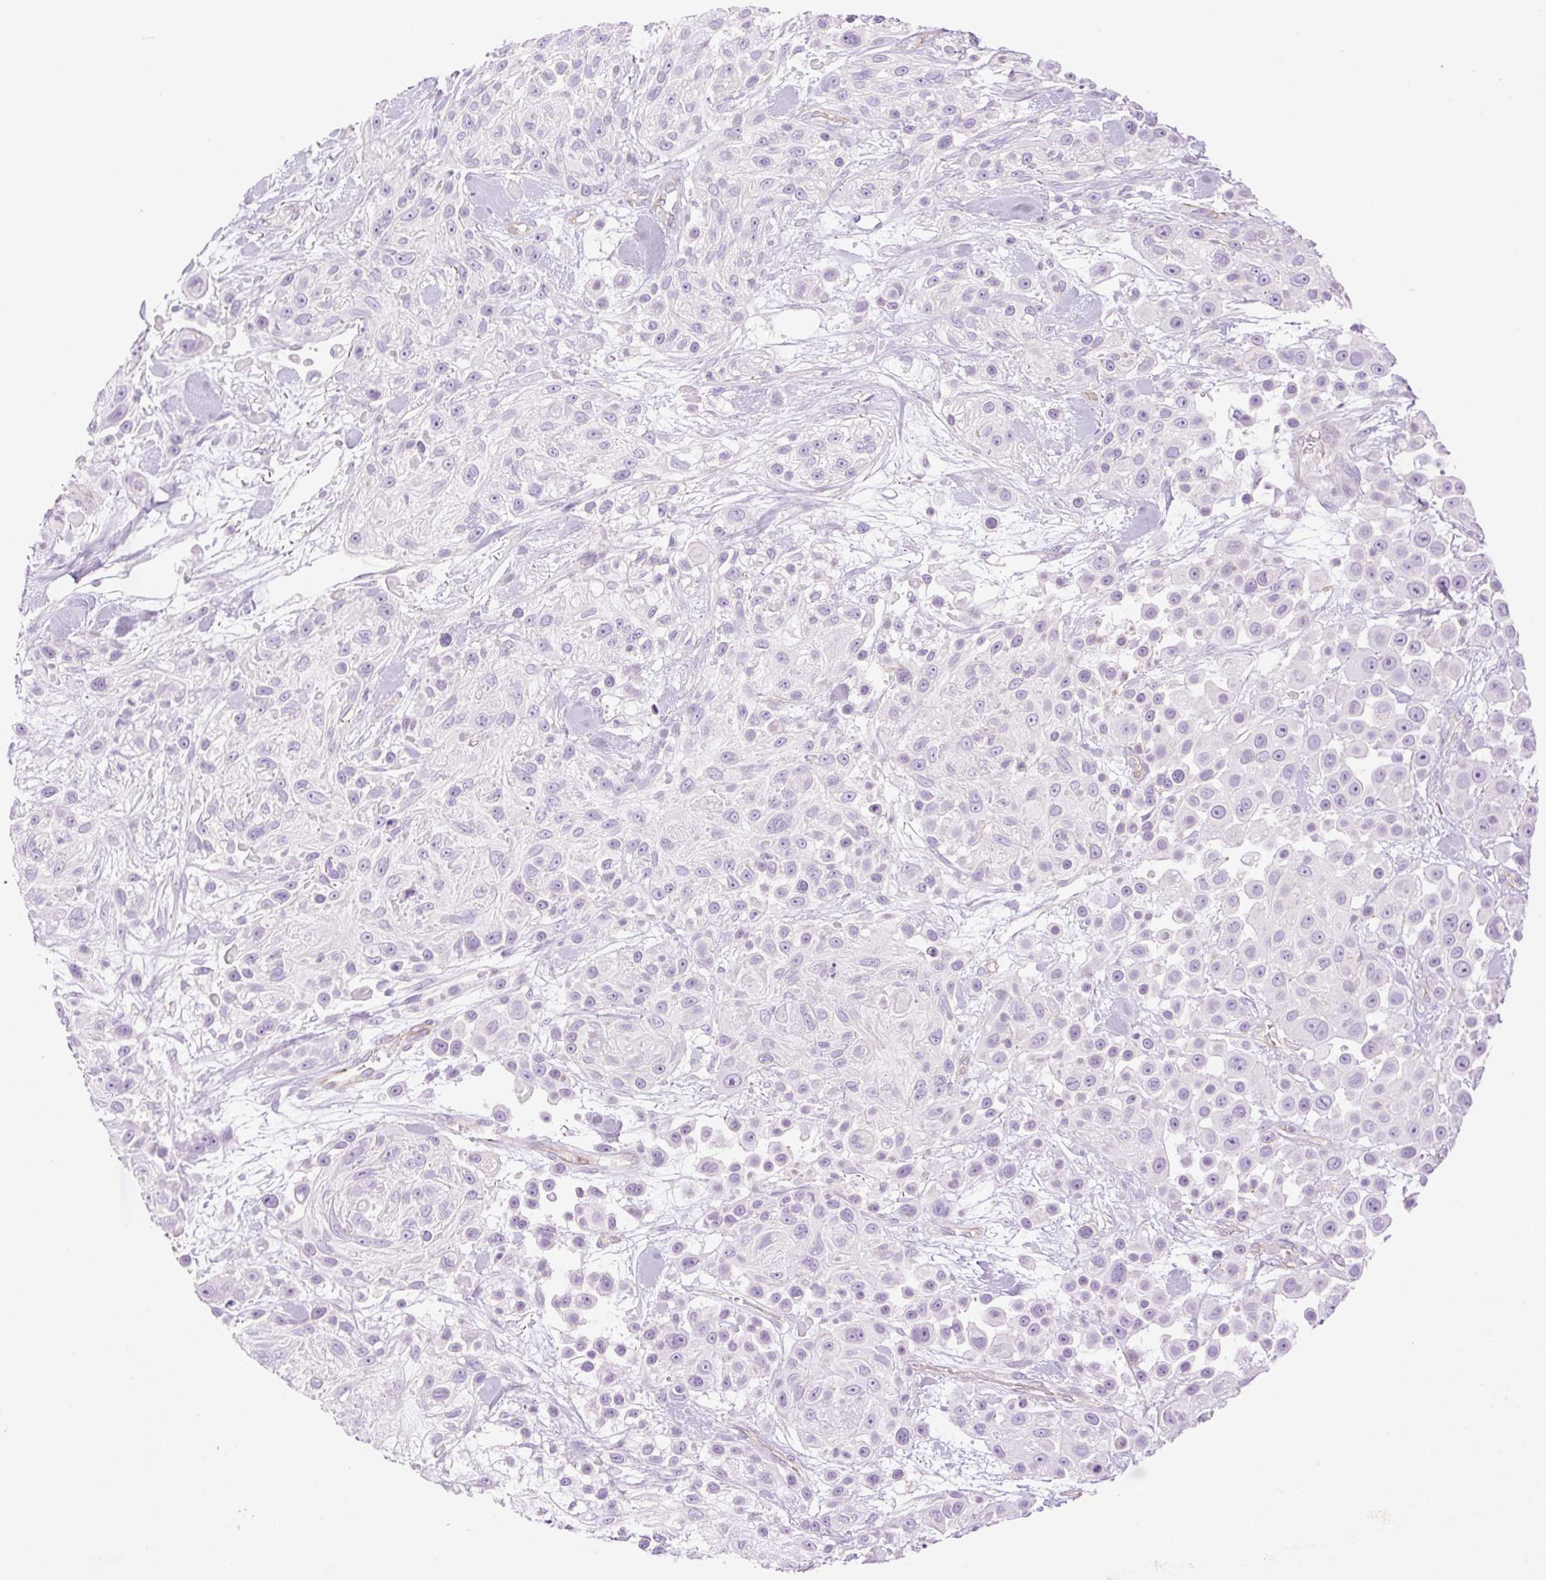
{"staining": {"intensity": "negative", "quantity": "none", "location": "none"}, "tissue": "skin cancer", "cell_type": "Tumor cells", "image_type": "cancer", "snomed": [{"axis": "morphology", "description": "Squamous cell carcinoma, NOS"}, {"axis": "topography", "description": "Skin"}], "caption": "High power microscopy photomicrograph of an IHC histopathology image of squamous cell carcinoma (skin), revealing no significant expression in tumor cells. (Immunohistochemistry (ihc), brightfield microscopy, high magnification).", "gene": "EHD3", "patient": {"sex": "male", "age": 67}}